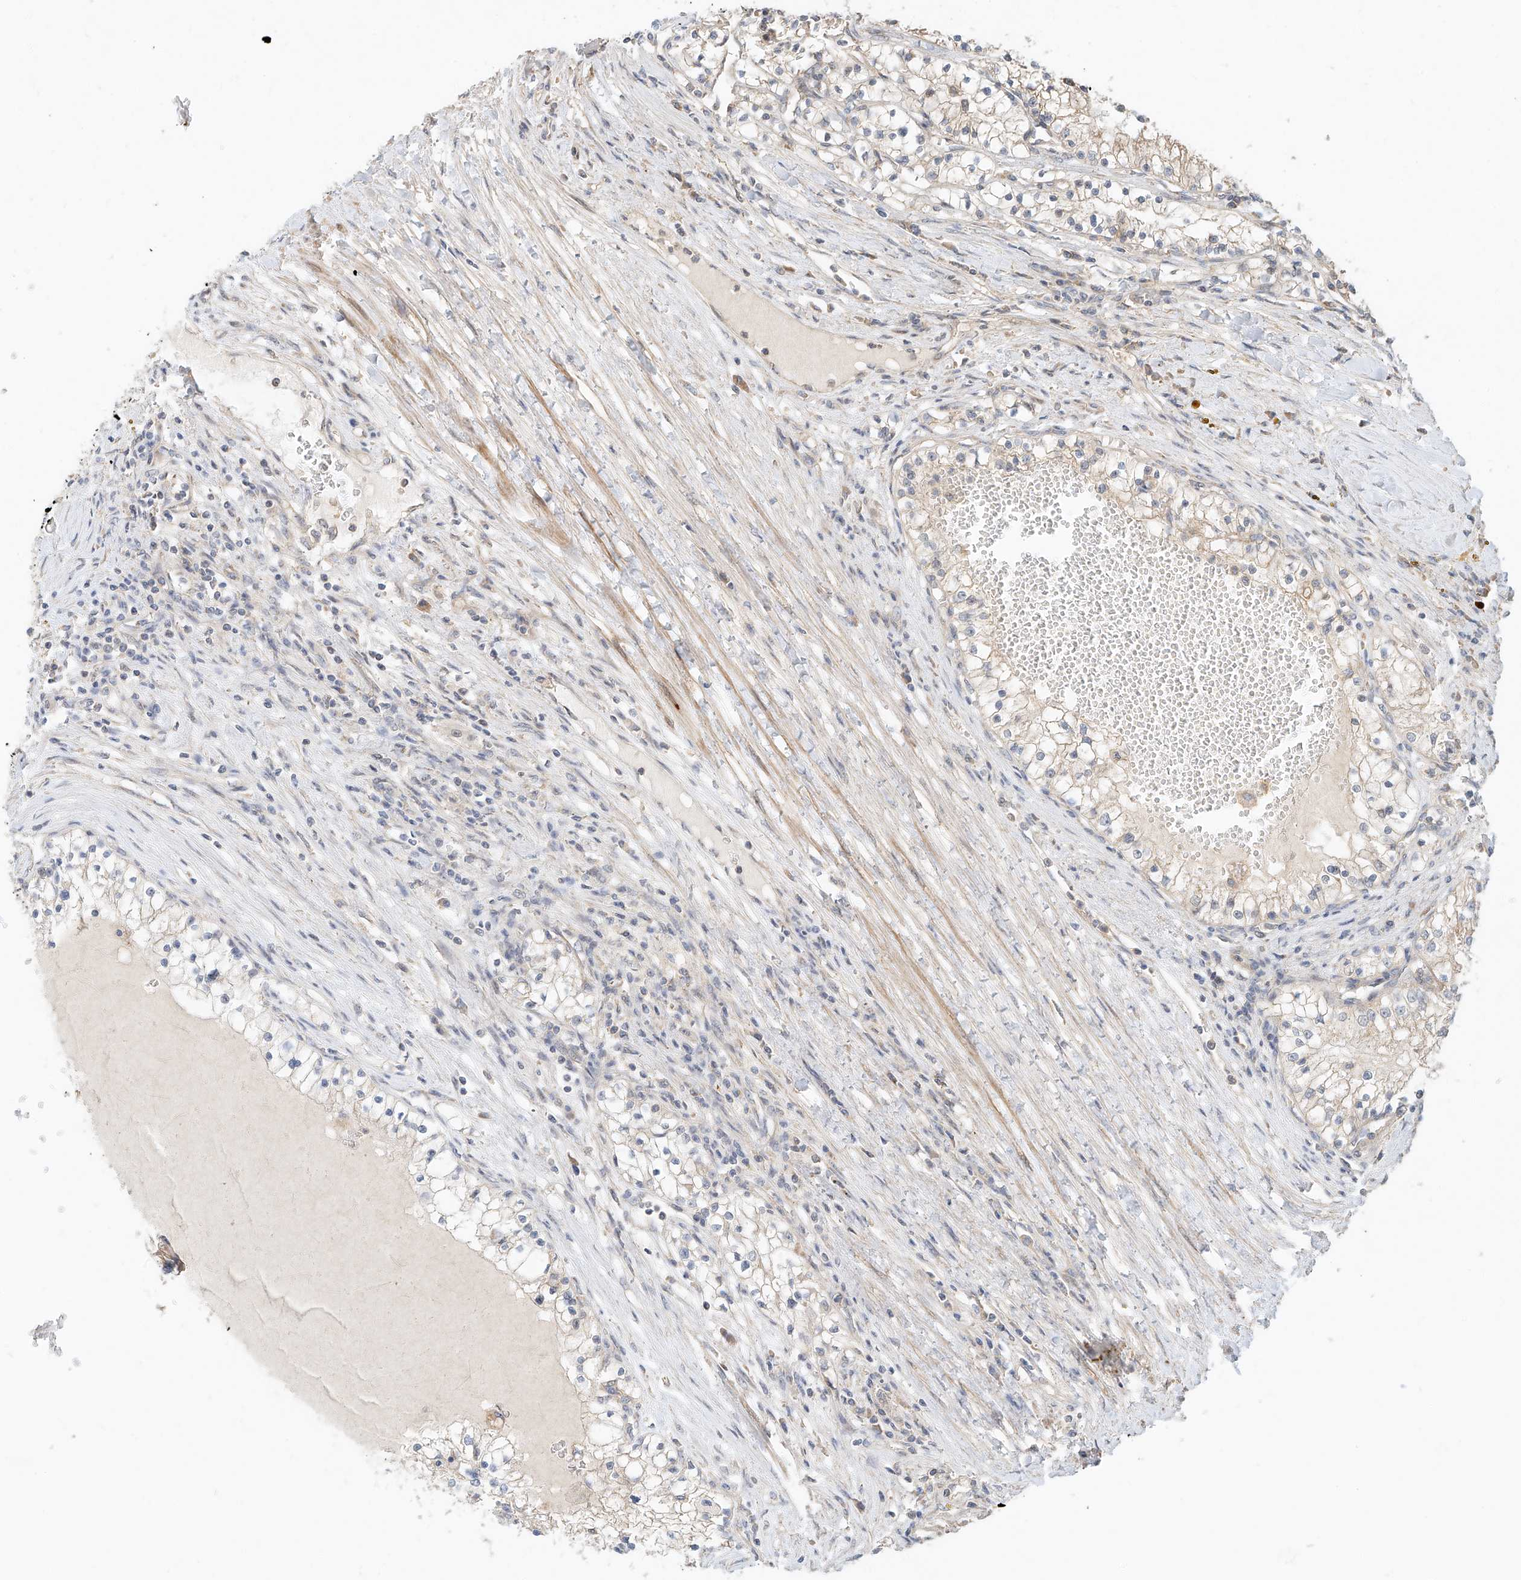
{"staining": {"intensity": "negative", "quantity": "none", "location": "none"}, "tissue": "renal cancer", "cell_type": "Tumor cells", "image_type": "cancer", "snomed": [{"axis": "morphology", "description": "Normal tissue, NOS"}, {"axis": "morphology", "description": "Adenocarcinoma, NOS"}, {"axis": "topography", "description": "Kidney"}], "caption": "A photomicrograph of renal cancer stained for a protein exhibits no brown staining in tumor cells.", "gene": "TMEM61", "patient": {"sex": "male", "age": 68}}